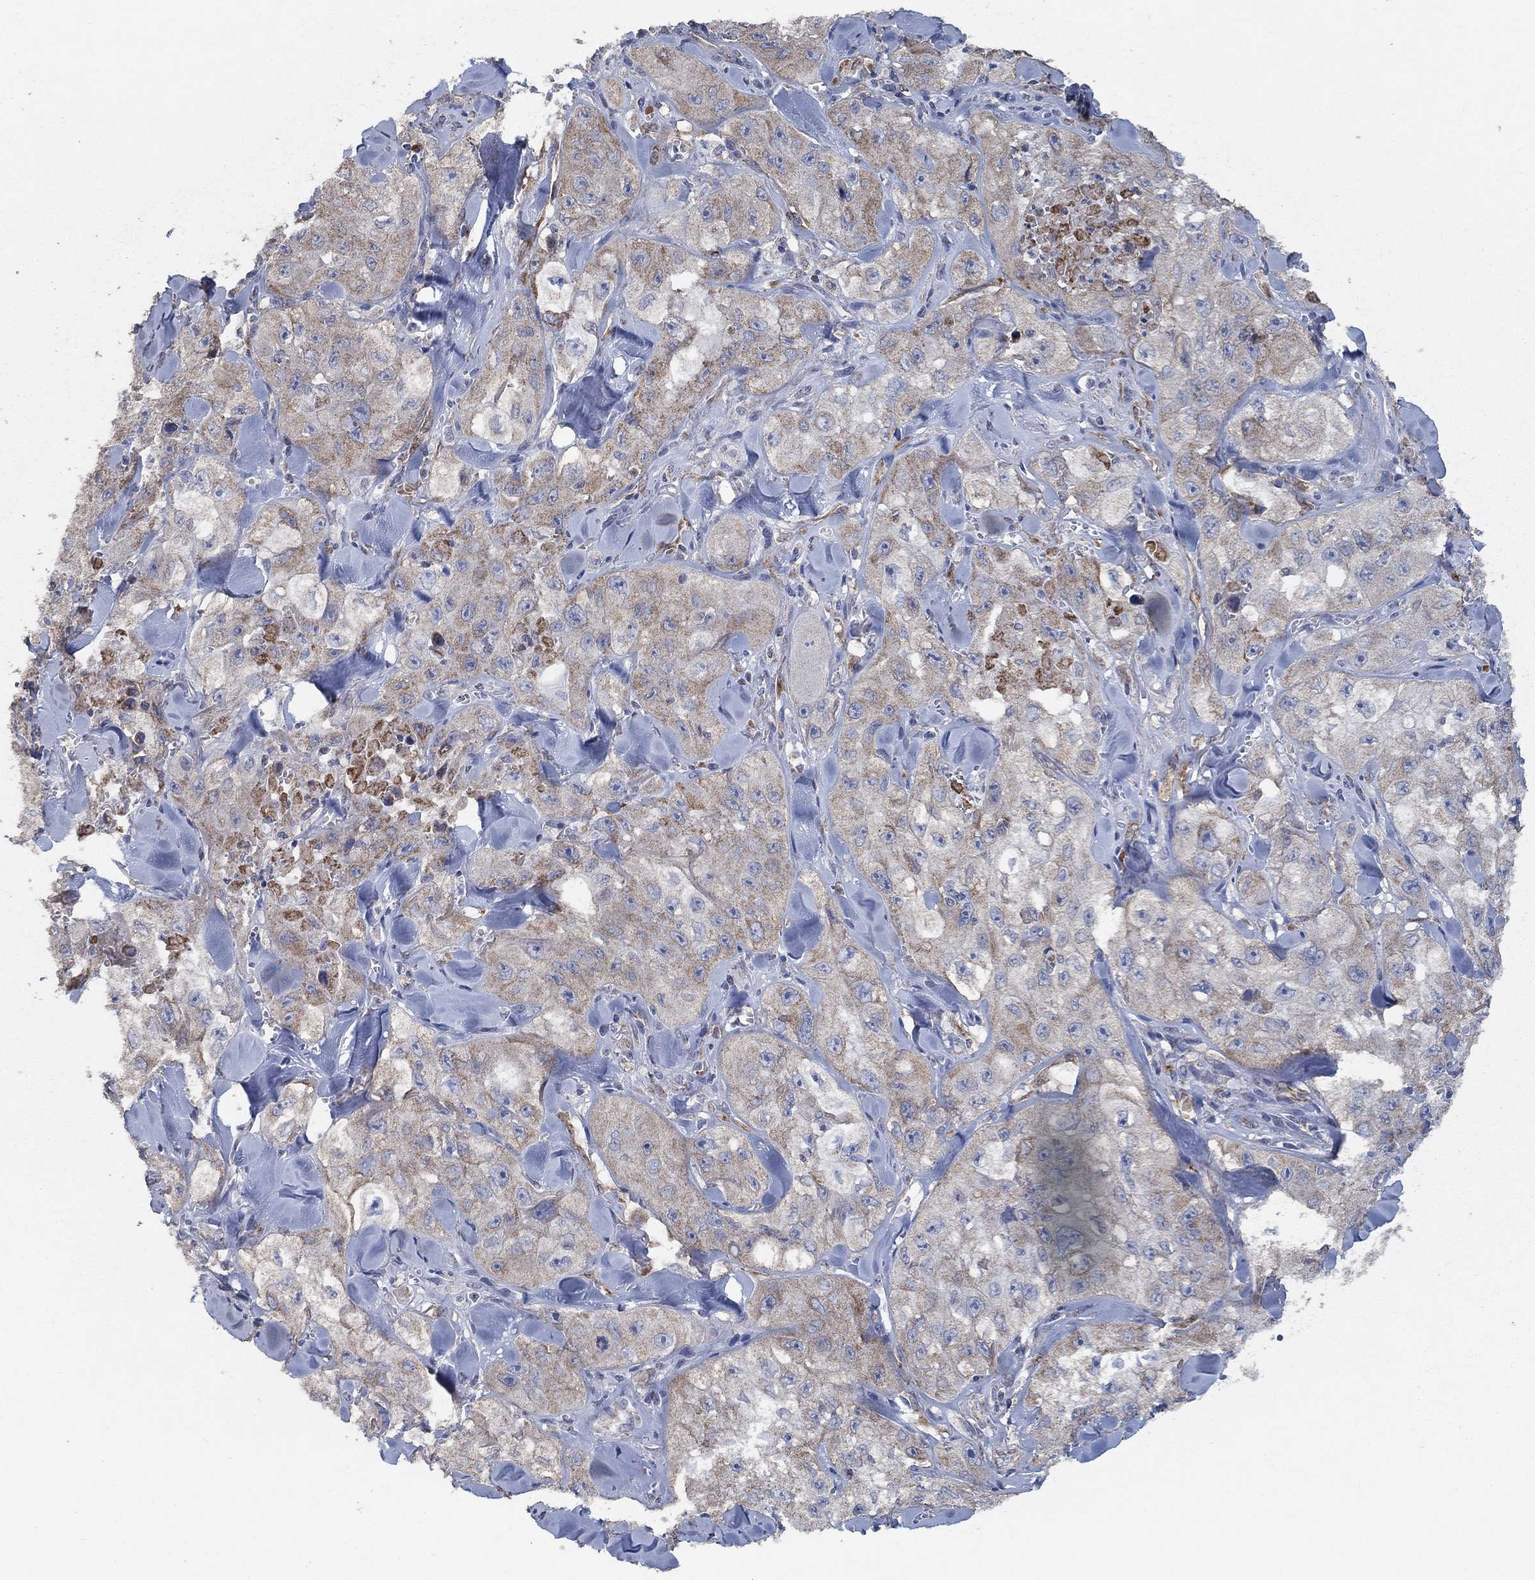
{"staining": {"intensity": "moderate", "quantity": "25%-75%", "location": "cytoplasmic/membranous"}, "tissue": "skin cancer", "cell_type": "Tumor cells", "image_type": "cancer", "snomed": [{"axis": "morphology", "description": "Squamous cell carcinoma, NOS"}, {"axis": "topography", "description": "Skin"}, {"axis": "topography", "description": "Subcutis"}], "caption": "Immunohistochemical staining of squamous cell carcinoma (skin) displays moderate cytoplasmic/membranous protein expression in about 25%-75% of tumor cells.", "gene": "HID1", "patient": {"sex": "male", "age": 73}}